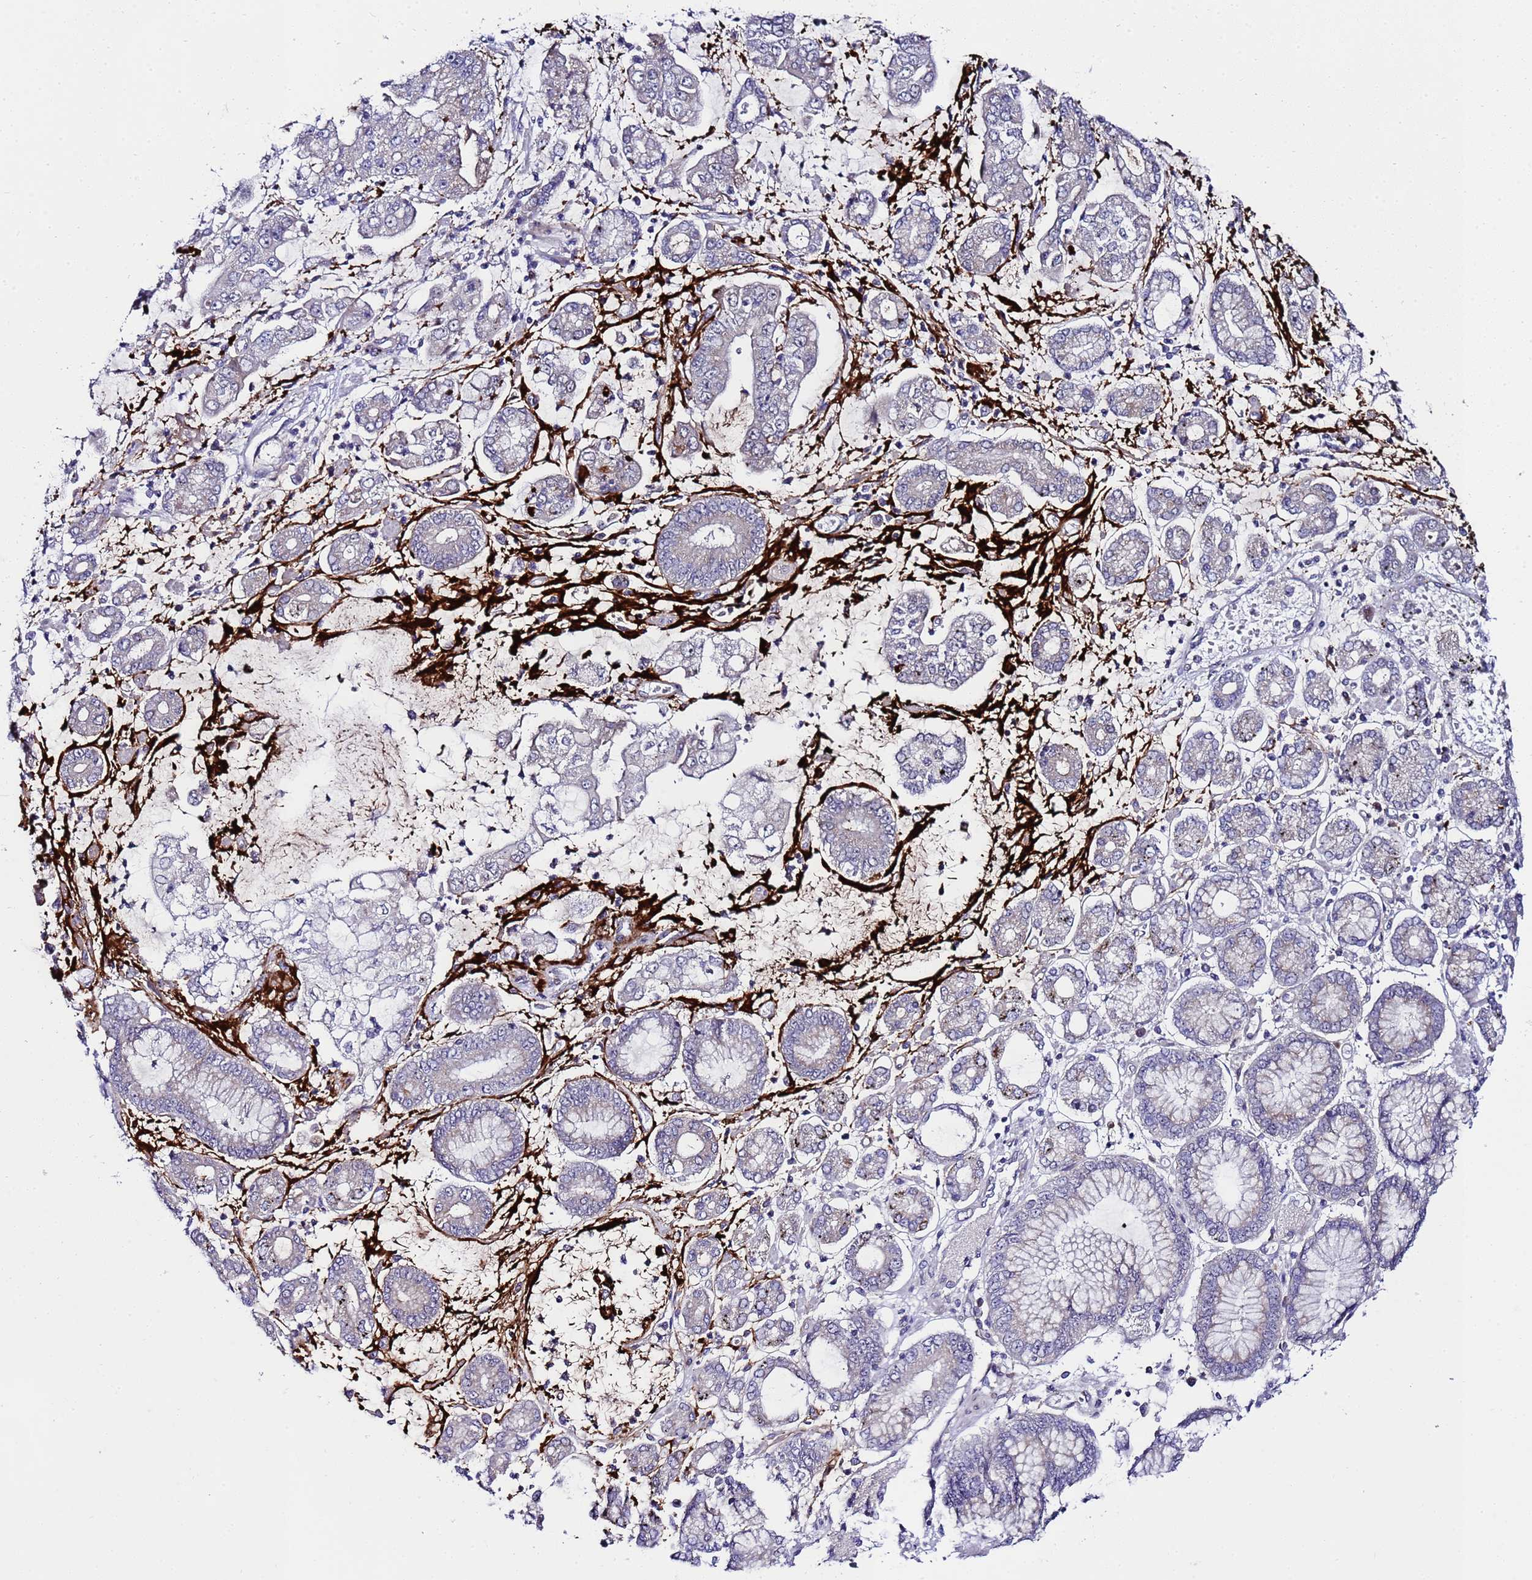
{"staining": {"intensity": "weak", "quantity": "25%-75%", "location": "cytoplasmic/membranous"}, "tissue": "stomach cancer", "cell_type": "Tumor cells", "image_type": "cancer", "snomed": [{"axis": "morphology", "description": "Adenocarcinoma, NOS"}, {"axis": "topography", "description": "Stomach"}], "caption": "Weak cytoplasmic/membranous positivity for a protein is appreciated in about 25%-75% of tumor cells of adenocarcinoma (stomach) using immunohistochemistry.", "gene": "C19orf47", "patient": {"sex": "male", "age": 76}}